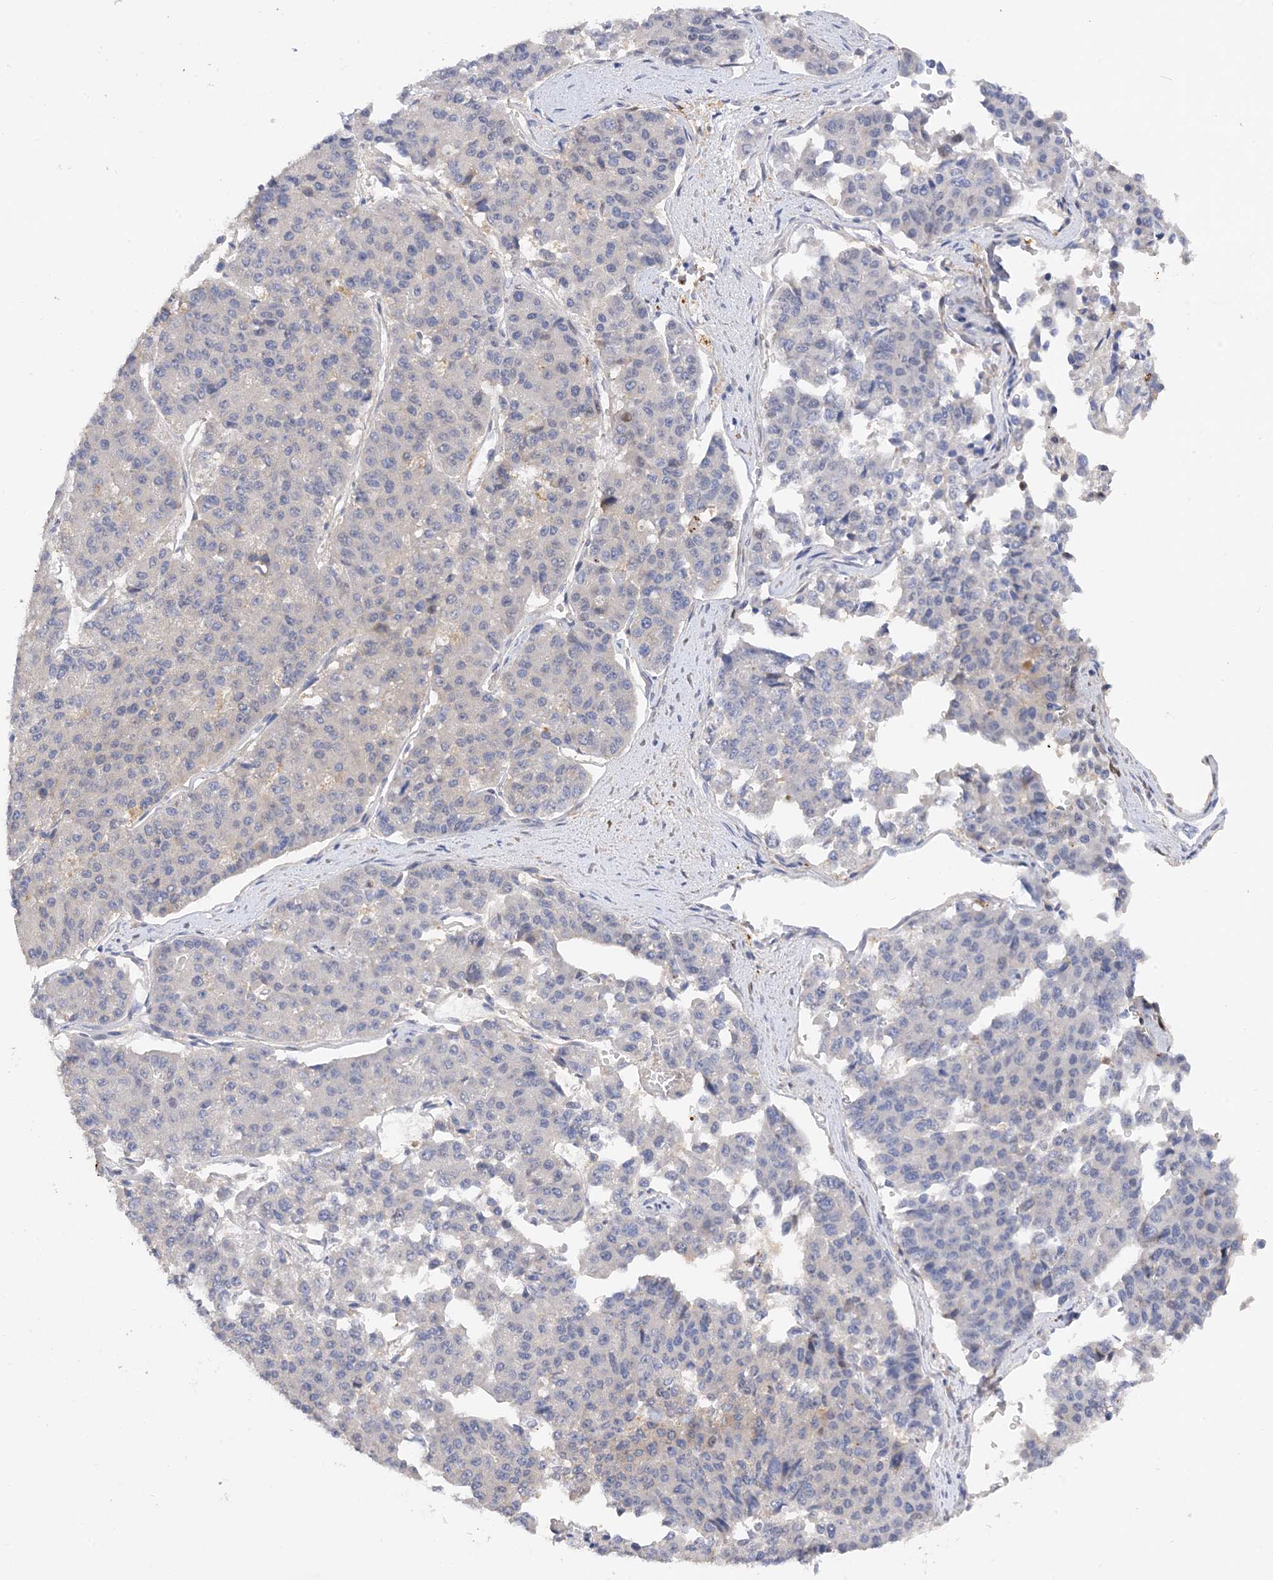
{"staining": {"intensity": "negative", "quantity": "none", "location": "none"}, "tissue": "pancreatic cancer", "cell_type": "Tumor cells", "image_type": "cancer", "snomed": [{"axis": "morphology", "description": "Adenocarcinoma, NOS"}, {"axis": "topography", "description": "Pancreas"}], "caption": "Adenocarcinoma (pancreatic) was stained to show a protein in brown. There is no significant expression in tumor cells.", "gene": "ARV1", "patient": {"sex": "male", "age": 50}}